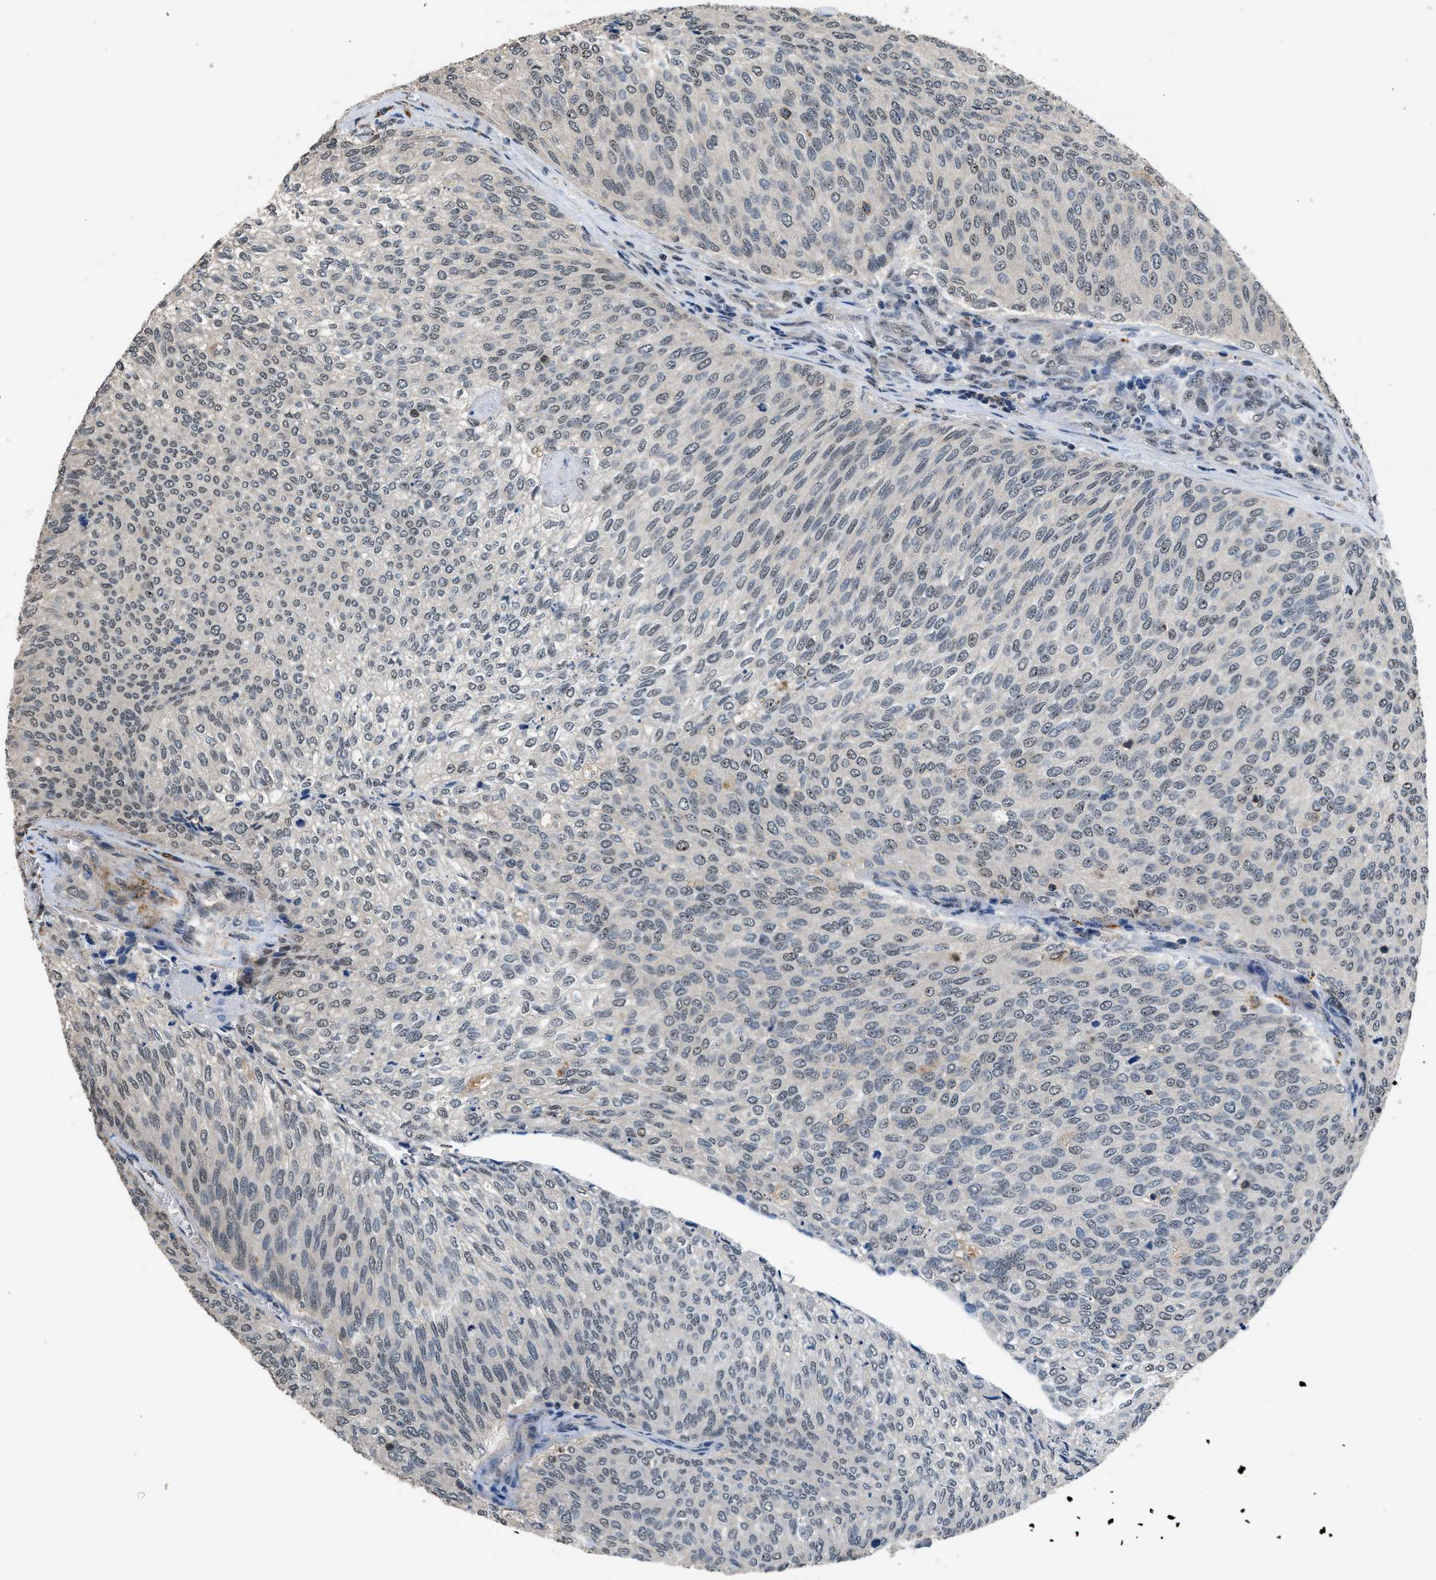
{"staining": {"intensity": "weak", "quantity": "<25%", "location": "nuclear"}, "tissue": "urothelial cancer", "cell_type": "Tumor cells", "image_type": "cancer", "snomed": [{"axis": "morphology", "description": "Urothelial carcinoma, Low grade"}, {"axis": "topography", "description": "Urinary bladder"}], "caption": "Photomicrograph shows no significant protein staining in tumor cells of urothelial cancer. (Immunohistochemistry, brightfield microscopy, high magnification).", "gene": "SLC15A4", "patient": {"sex": "female", "age": 79}}